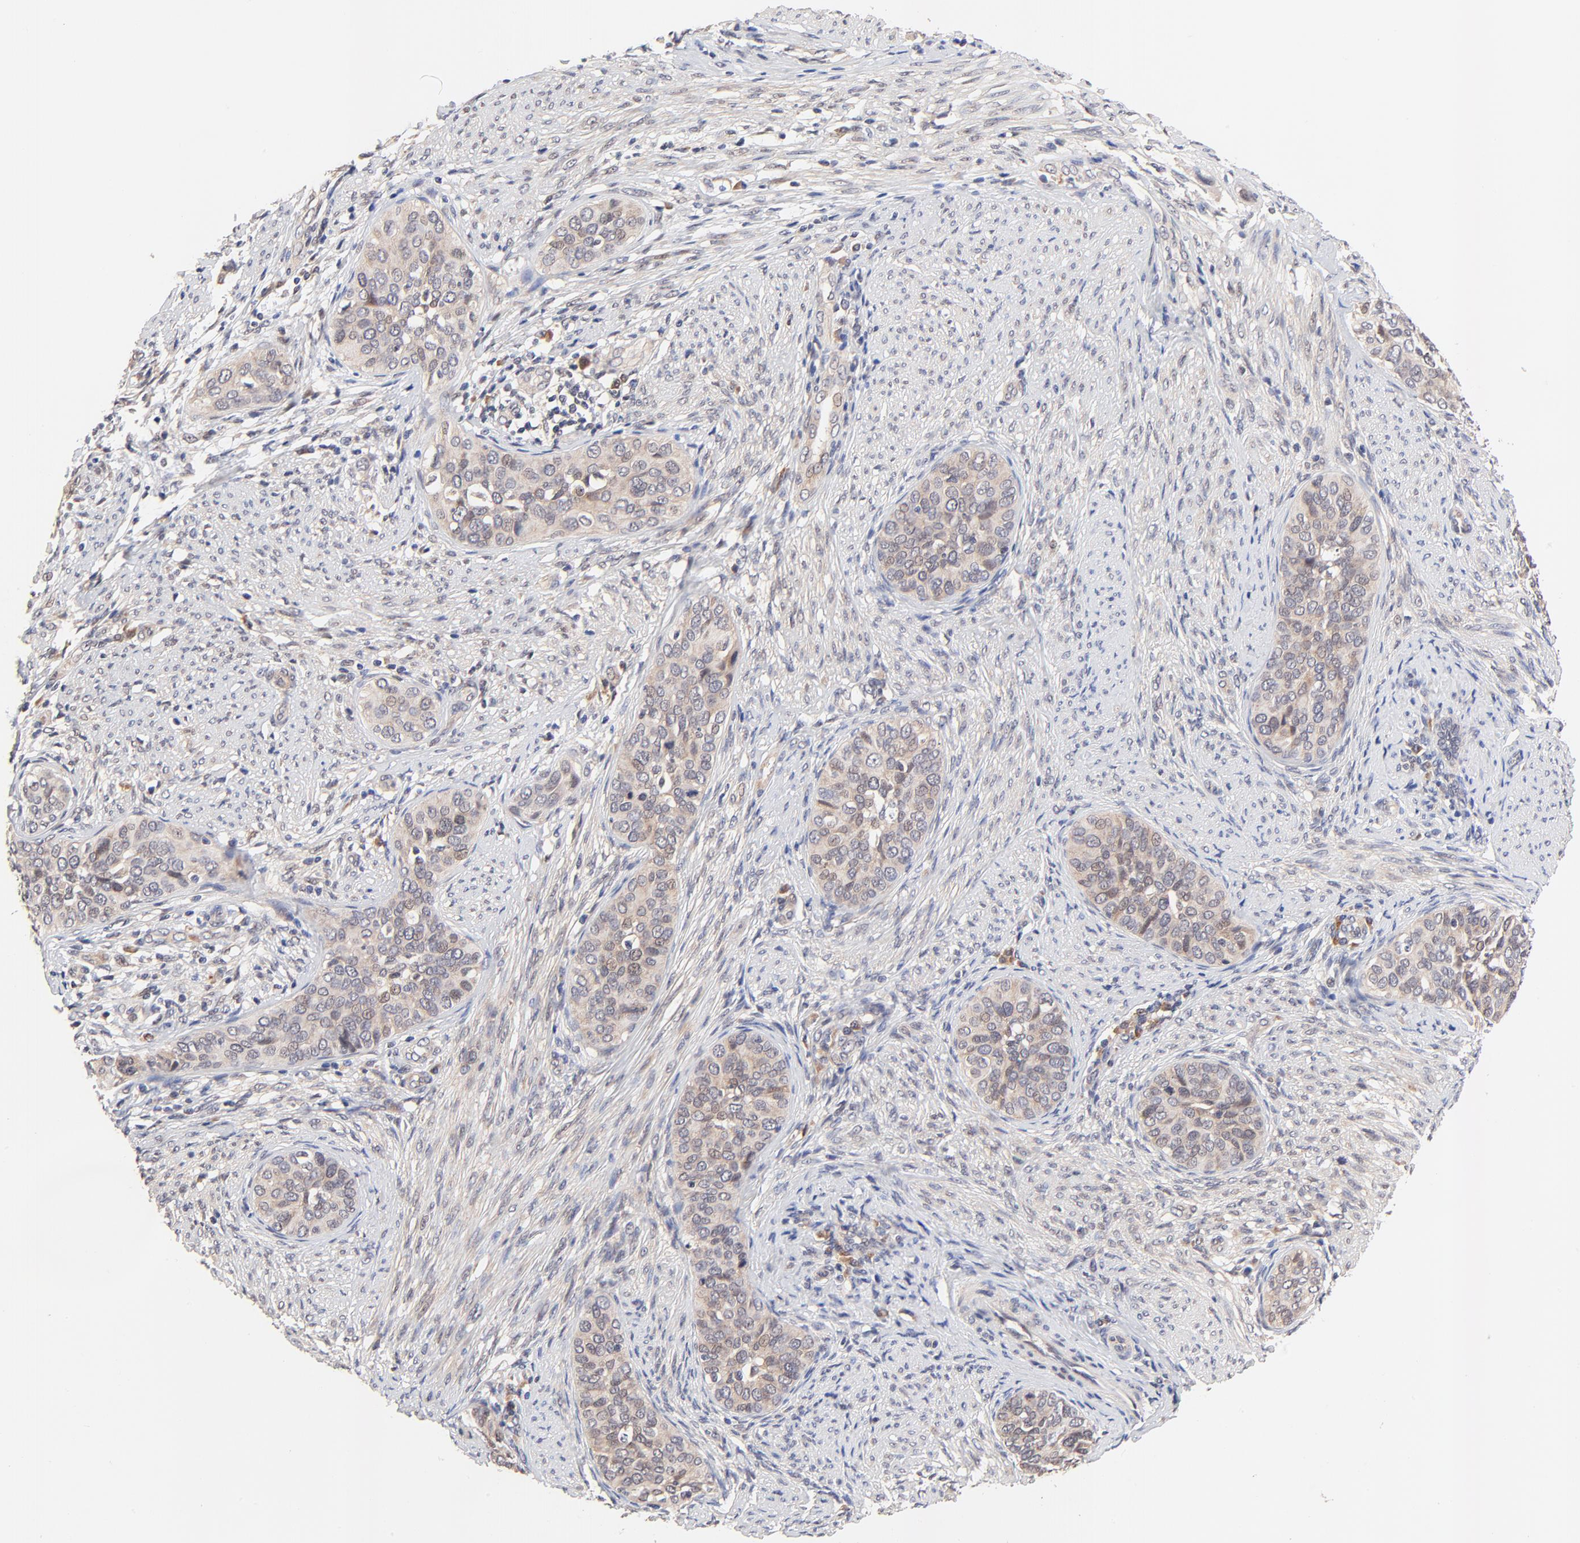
{"staining": {"intensity": "weak", "quantity": ">75%", "location": "cytoplasmic/membranous,nuclear"}, "tissue": "cervical cancer", "cell_type": "Tumor cells", "image_type": "cancer", "snomed": [{"axis": "morphology", "description": "Squamous cell carcinoma, NOS"}, {"axis": "topography", "description": "Cervix"}], "caption": "Human squamous cell carcinoma (cervical) stained with a brown dye displays weak cytoplasmic/membranous and nuclear positive expression in approximately >75% of tumor cells.", "gene": "TXNL1", "patient": {"sex": "female", "age": 31}}